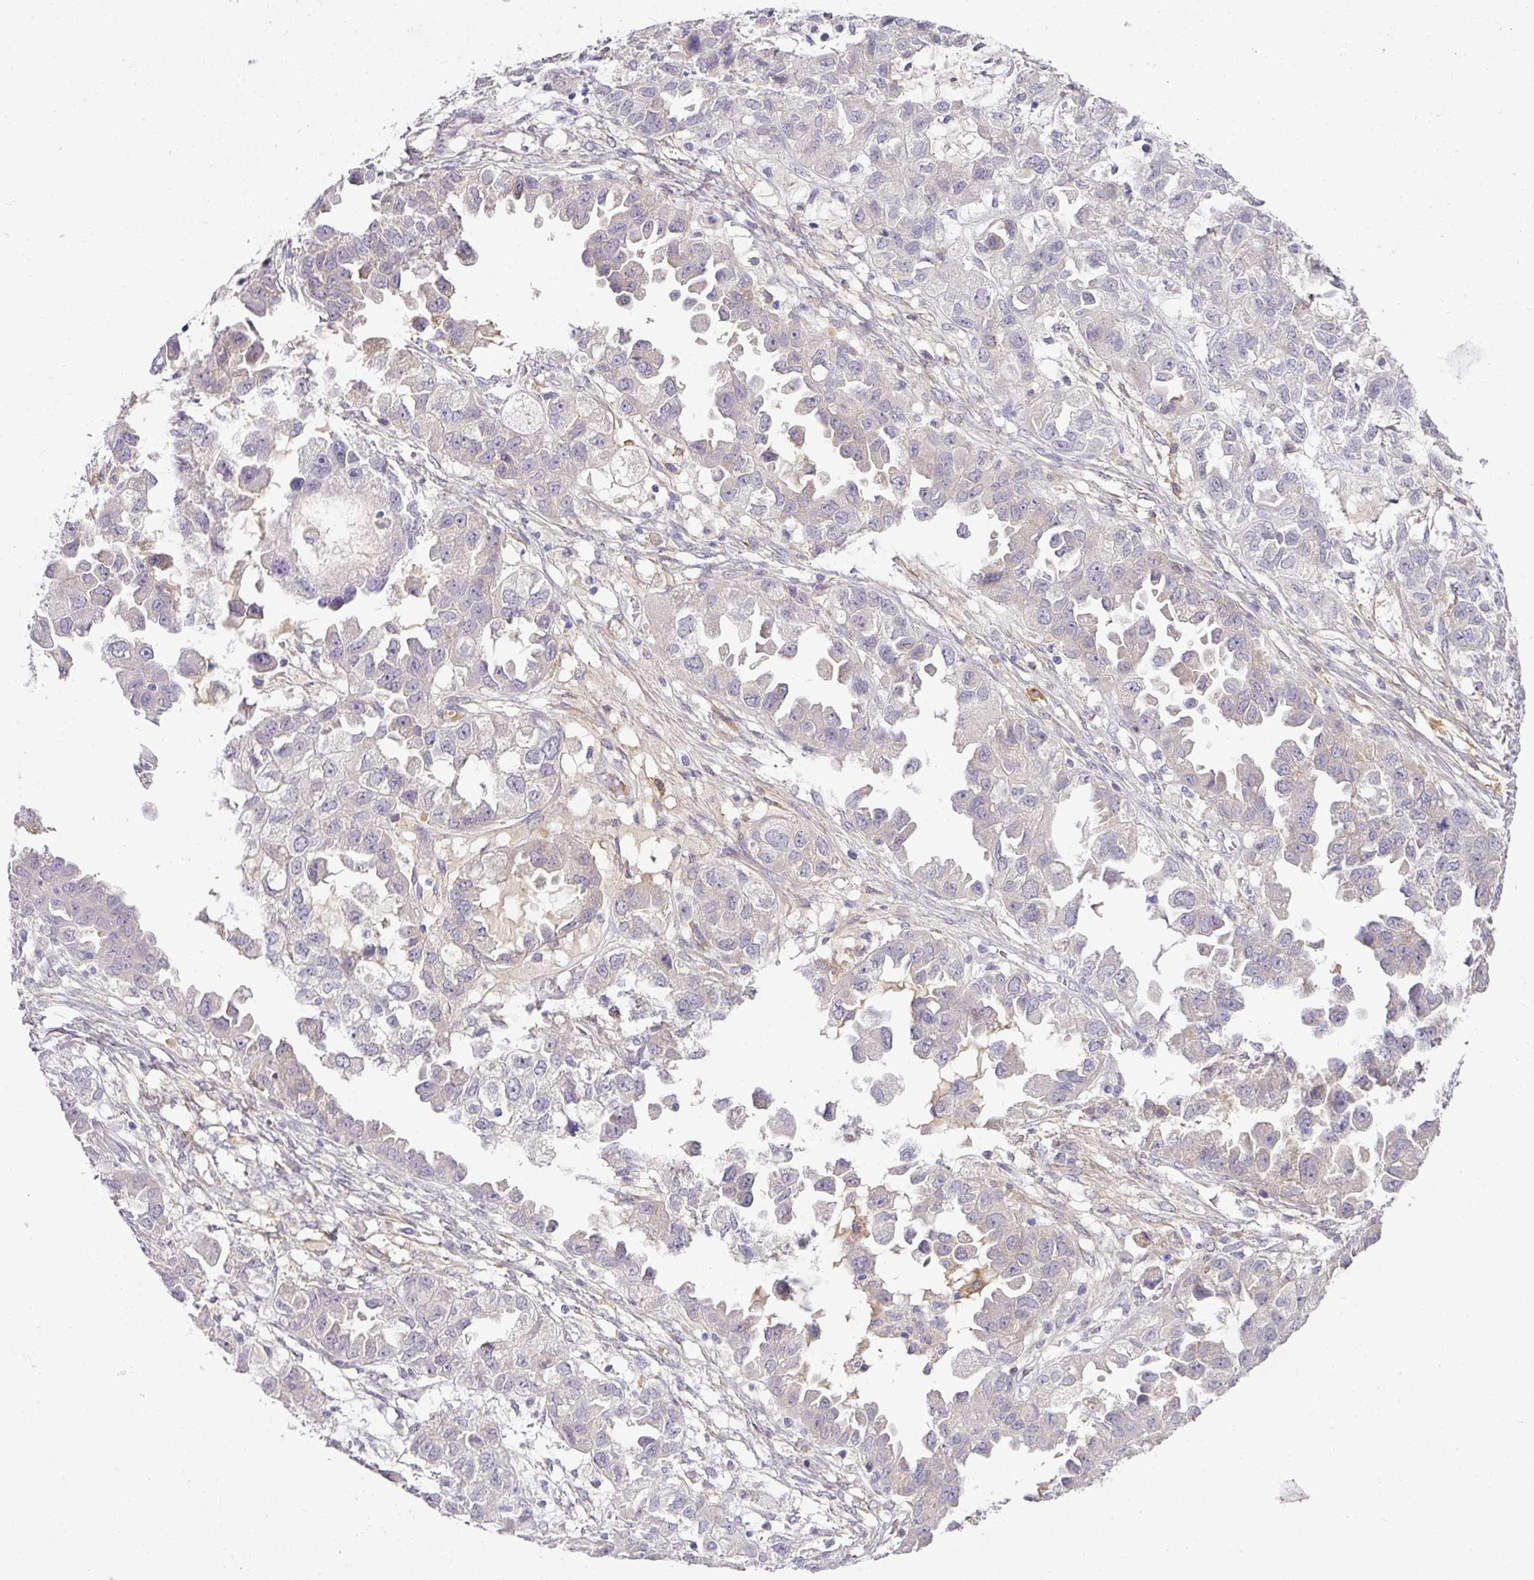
{"staining": {"intensity": "negative", "quantity": "none", "location": "none"}, "tissue": "ovarian cancer", "cell_type": "Tumor cells", "image_type": "cancer", "snomed": [{"axis": "morphology", "description": "Cystadenocarcinoma, serous, NOS"}, {"axis": "topography", "description": "Ovary"}], "caption": "An IHC photomicrograph of ovarian cancer (serous cystadenocarcinoma) is shown. There is no staining in tumor cells of ovarian cancer (serous cystadenocarcinoma).", "gene": "FGF17", "patient": {"sex": "female", "age": 84}}